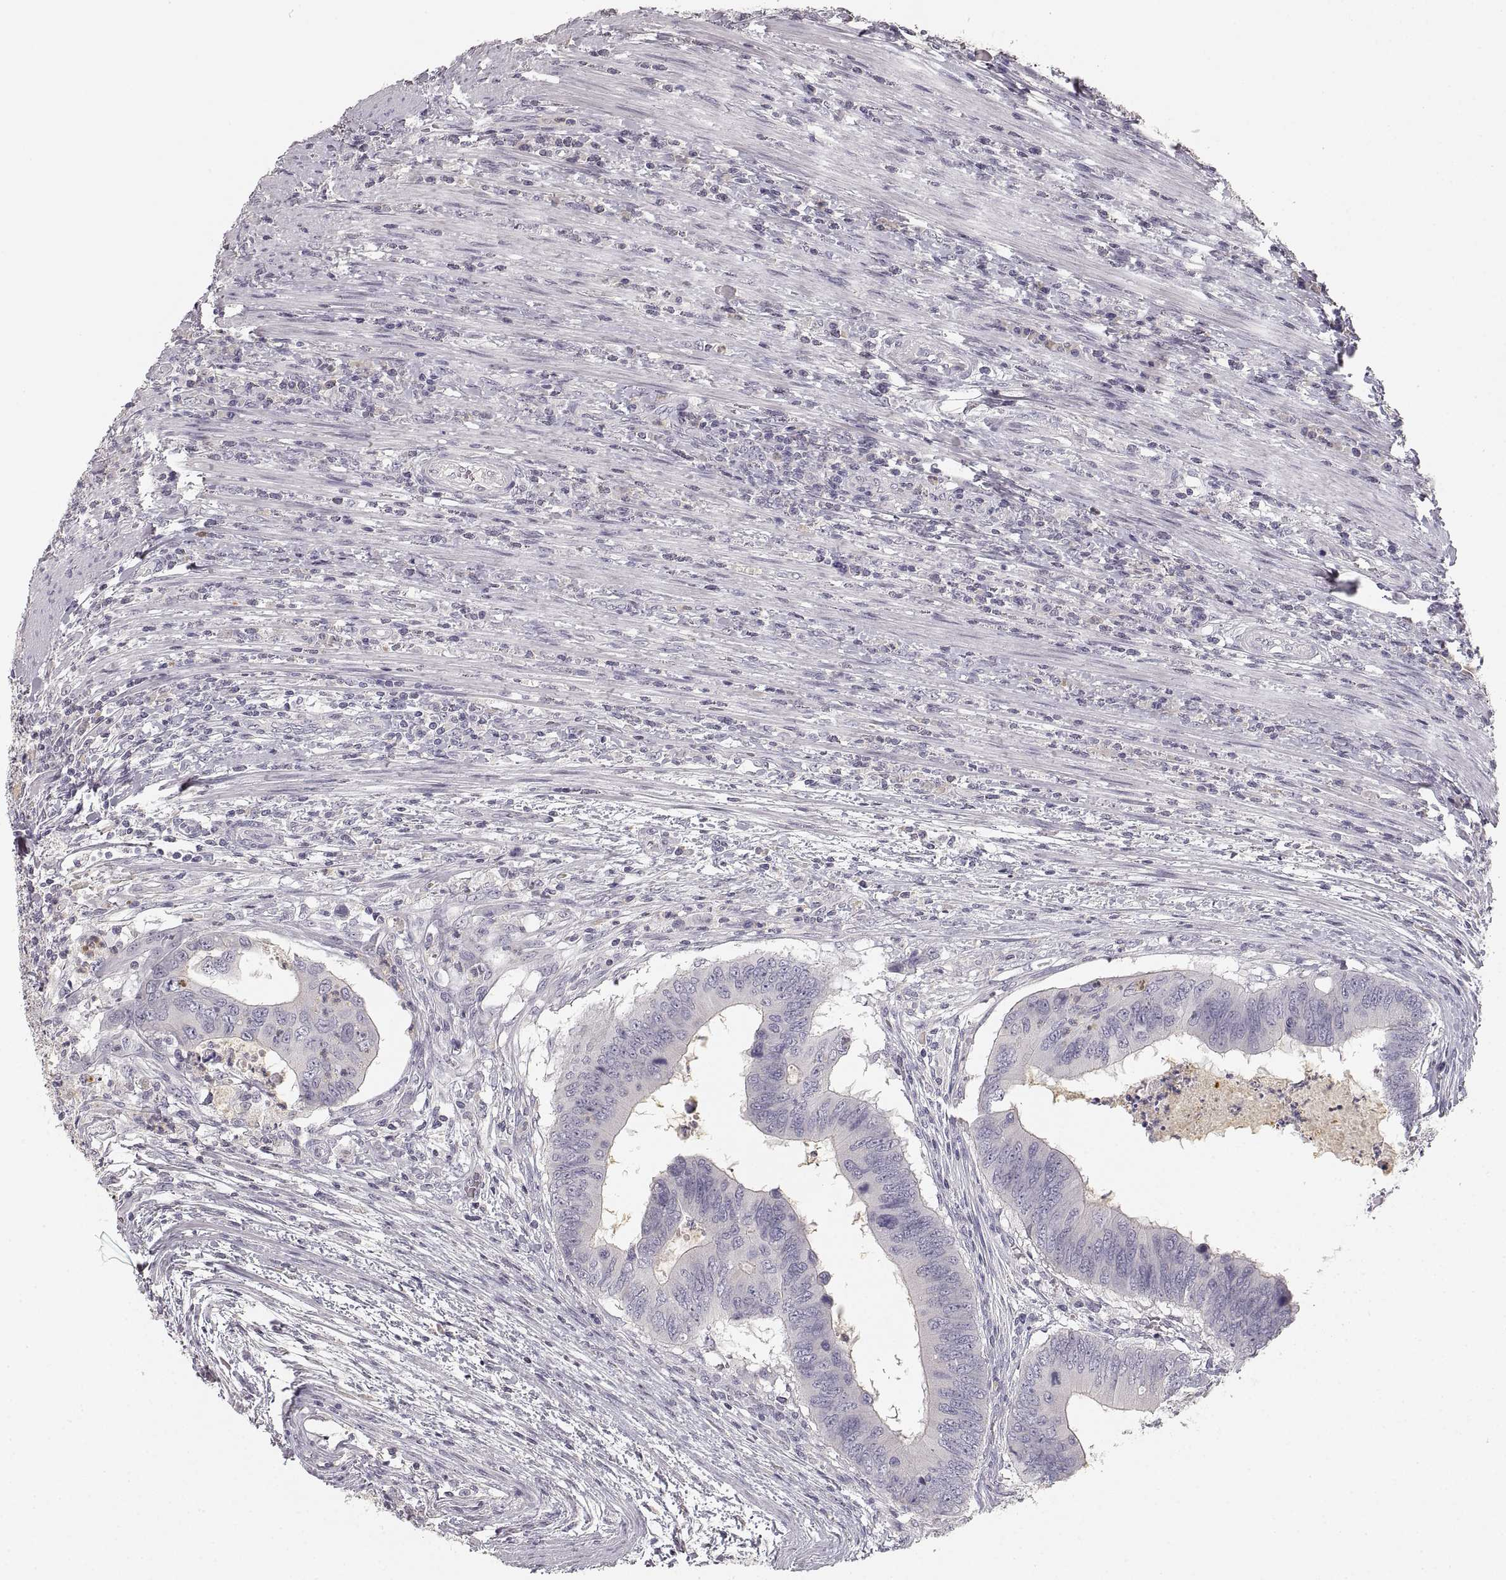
{"staining": {"intensity": "negative", "quantity": "none", "location": "none"}, "tissue": "colorectal cancer", "cell_type": "Tumor cells", "image_type": "cancer", "snomed": [{"axis": "morphology", "description": "Adenocarcinoma, NOS"}, {"axis": "topography", "description": "Colon"}], "caption": "Tumor cells show no significant protein positivity in adenocarcinoma (colorectal).", "gene": "RUNDC3A", "patient": {"sex": "male", "age": 53}}